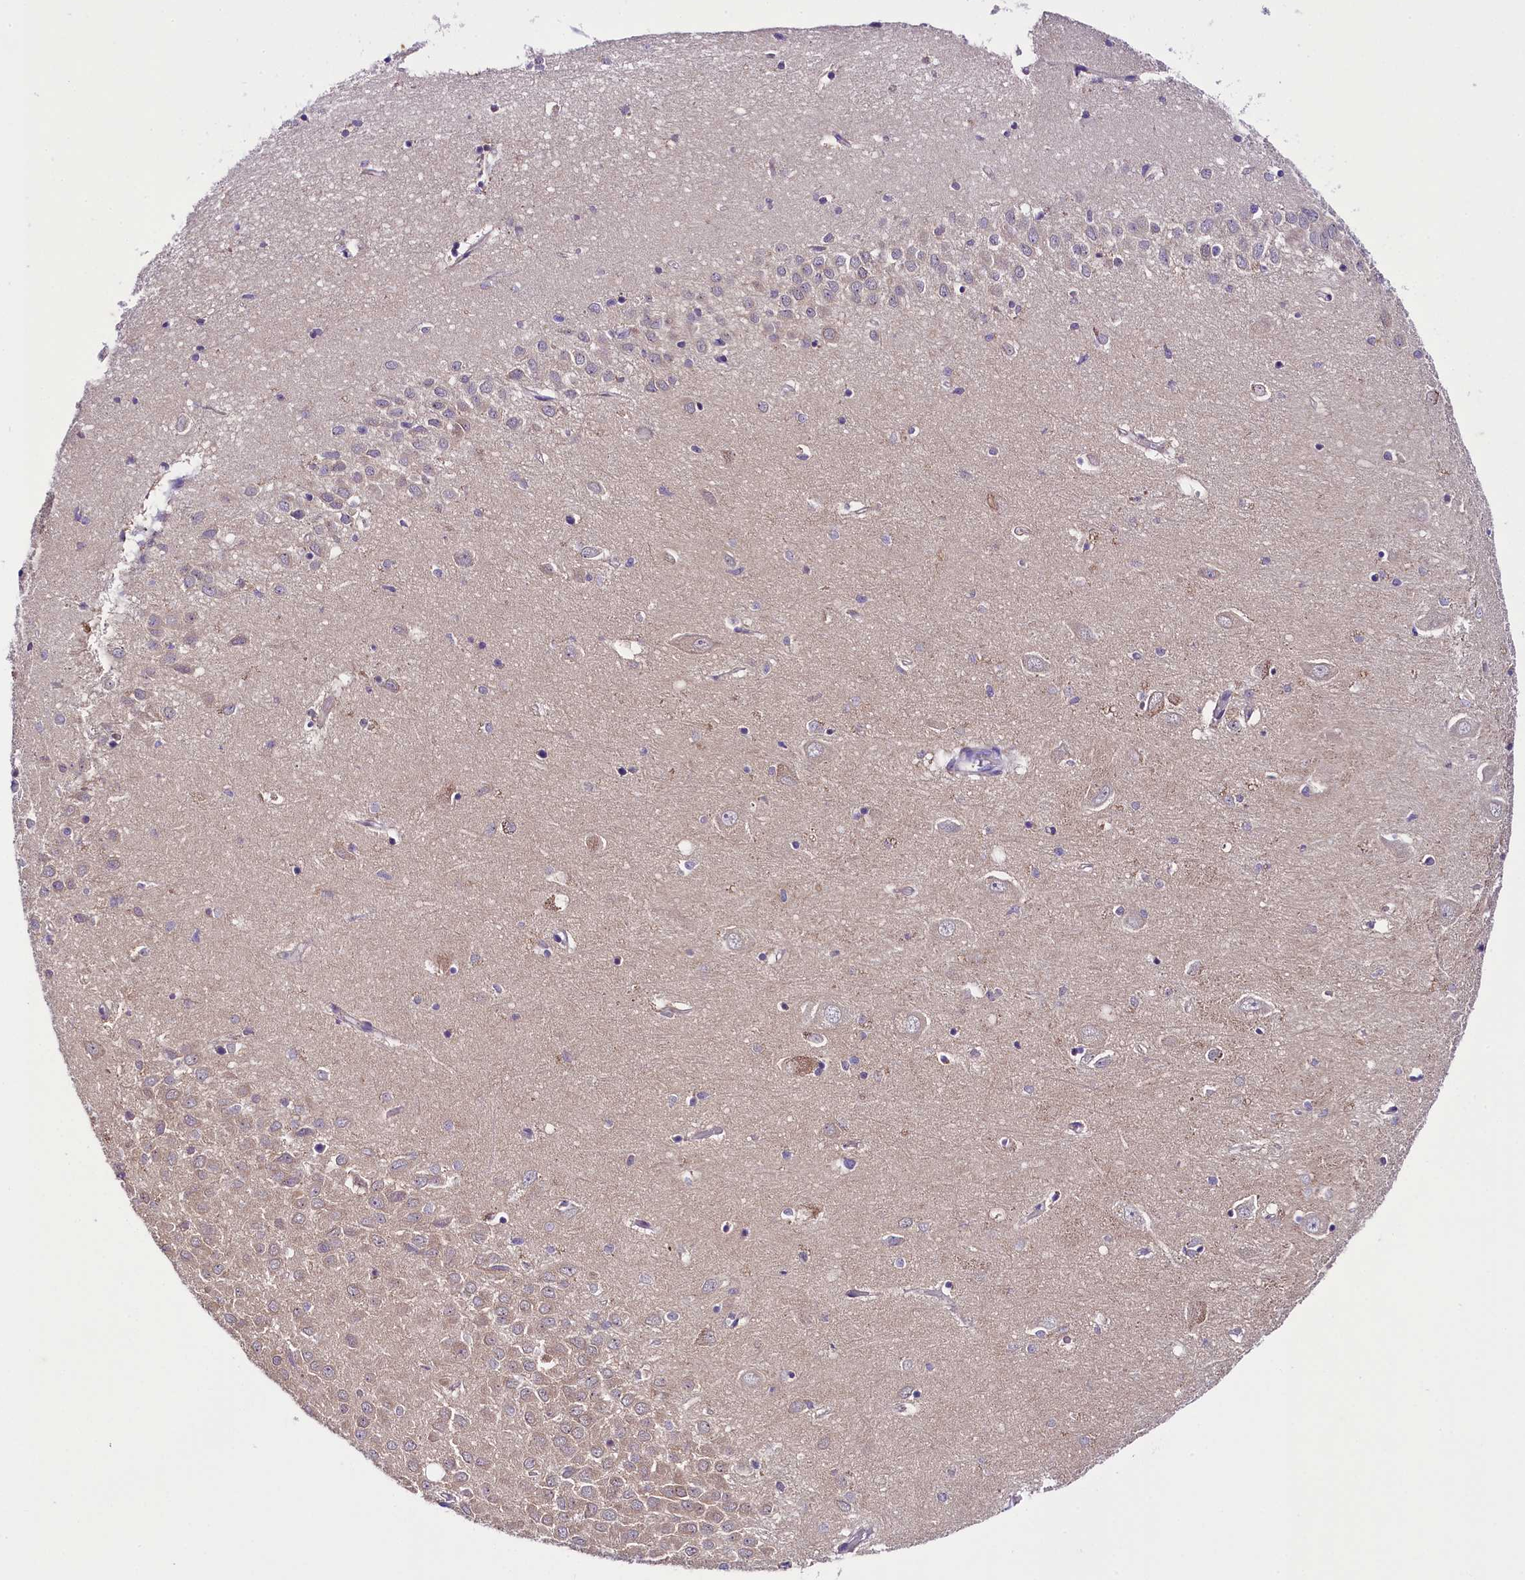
{"staining": {"intensity": "negative", "quantity": "none", "location": "none"}, "tissue": "hippocampus", "cell_type": "Glial cells", "image_type": "normal", "snomed": [{"axis": "morphology", "description": "Normal tissue, NOS"}, {"axis": "topography", "description": "Hippocampus"}], "caption": "High magnification brightfield microscopy of benign hippocampus stained with DAB (3,3'-diaminobenzidine) (brown) and counterstained with hematoxylin (blue): glial cells show no significant staining. (DAB immunohistochemistry (IHC) with hematoxylin counter stain).", "gene": "OSGEP", "patient": {"sex": "female", "age": 64}}